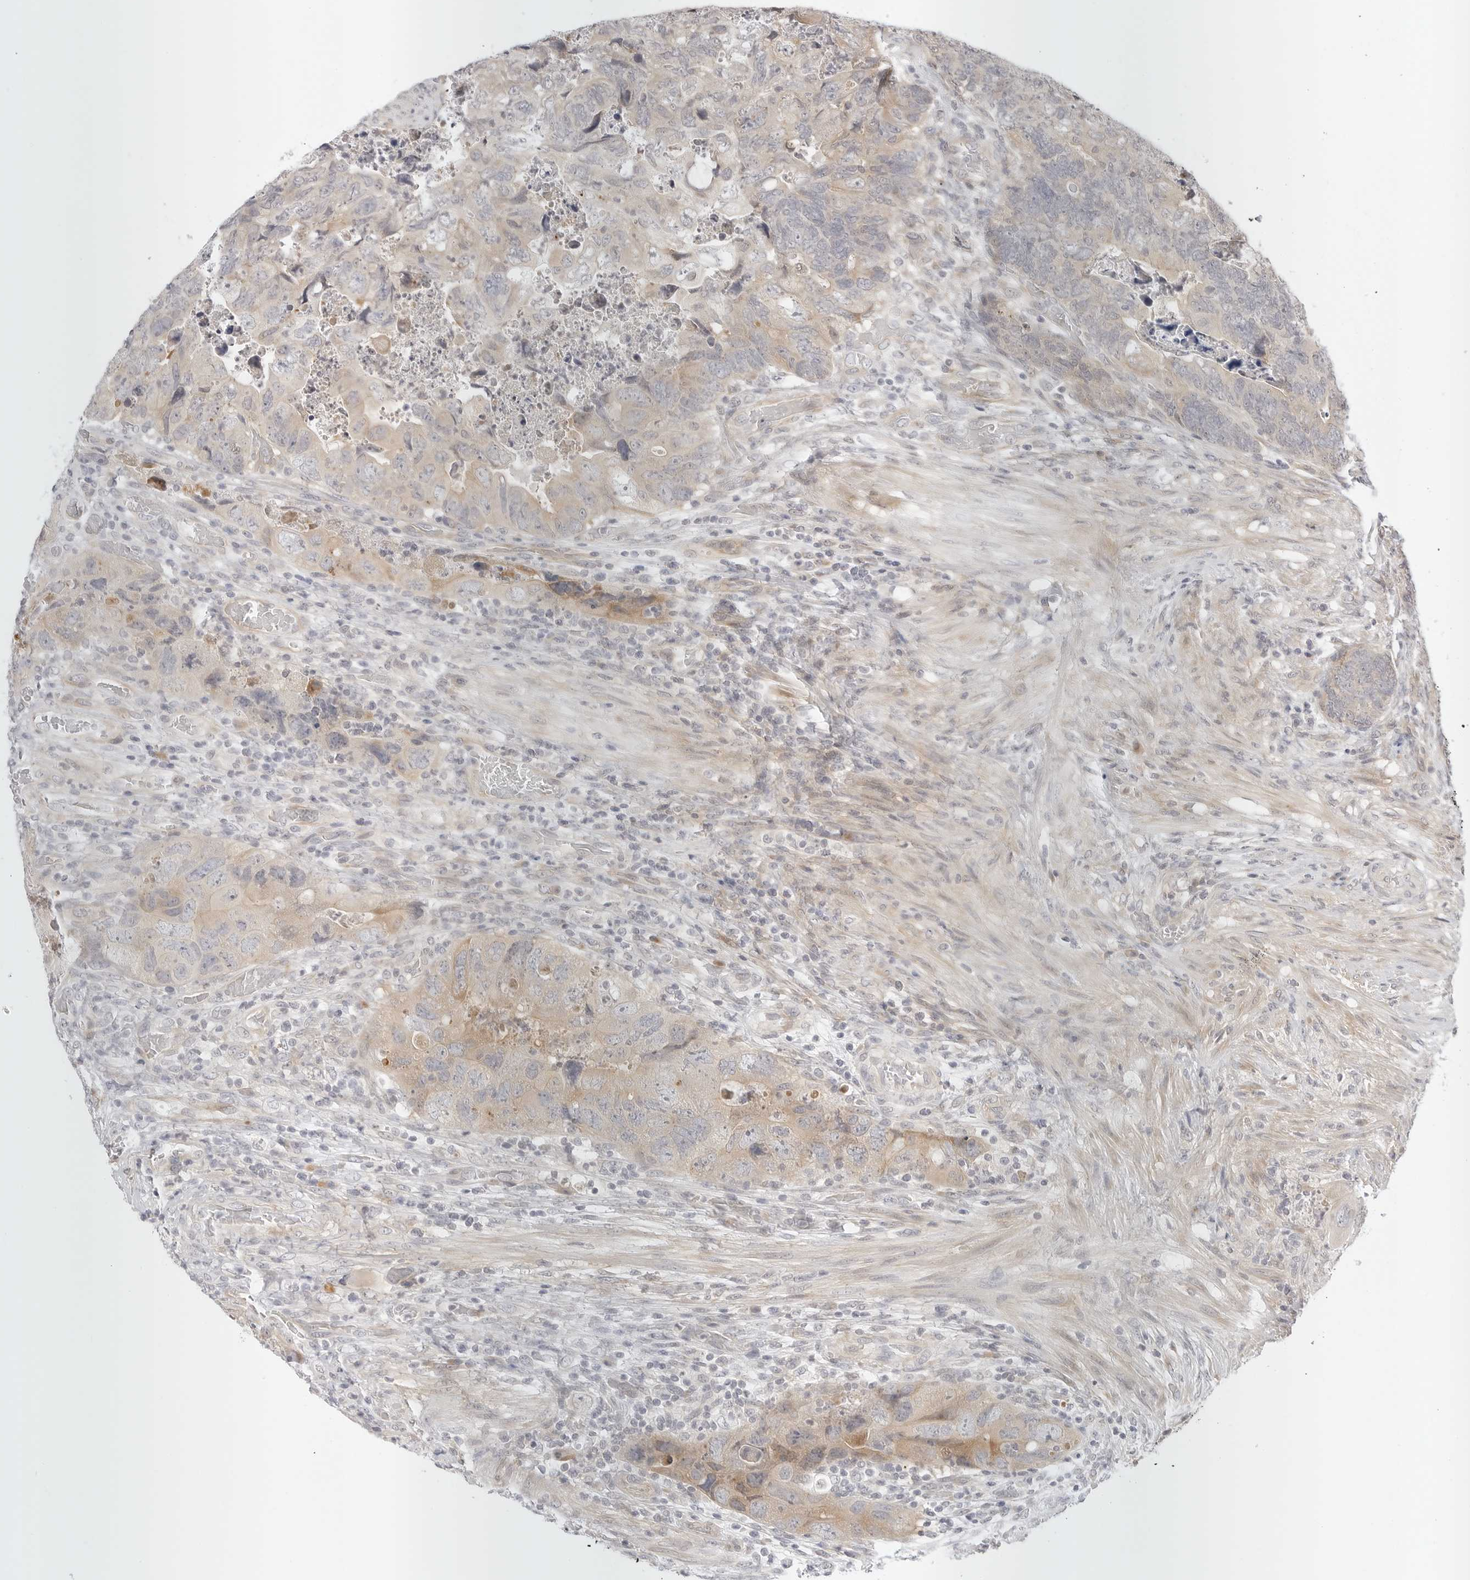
{"staining": {"intensity": "weak", "quantity": "25%-75%", "location": "cytoplasmic/membranous"}, "tissue": "colorectal cancer", "cell_type": "Tumor cells", "image_type": "cancer", "snomed": [{"axis": "morphology", "description": "Adenocarcinoma, NOS"}, {"axis": "topography", "description": "Rectum"}], "caption": "Human colorectal cancer stained with a protein marker shows weak staining in tumor cells.", "gene": "TCP1", "patient": {"sex": "male", "age": 63}}